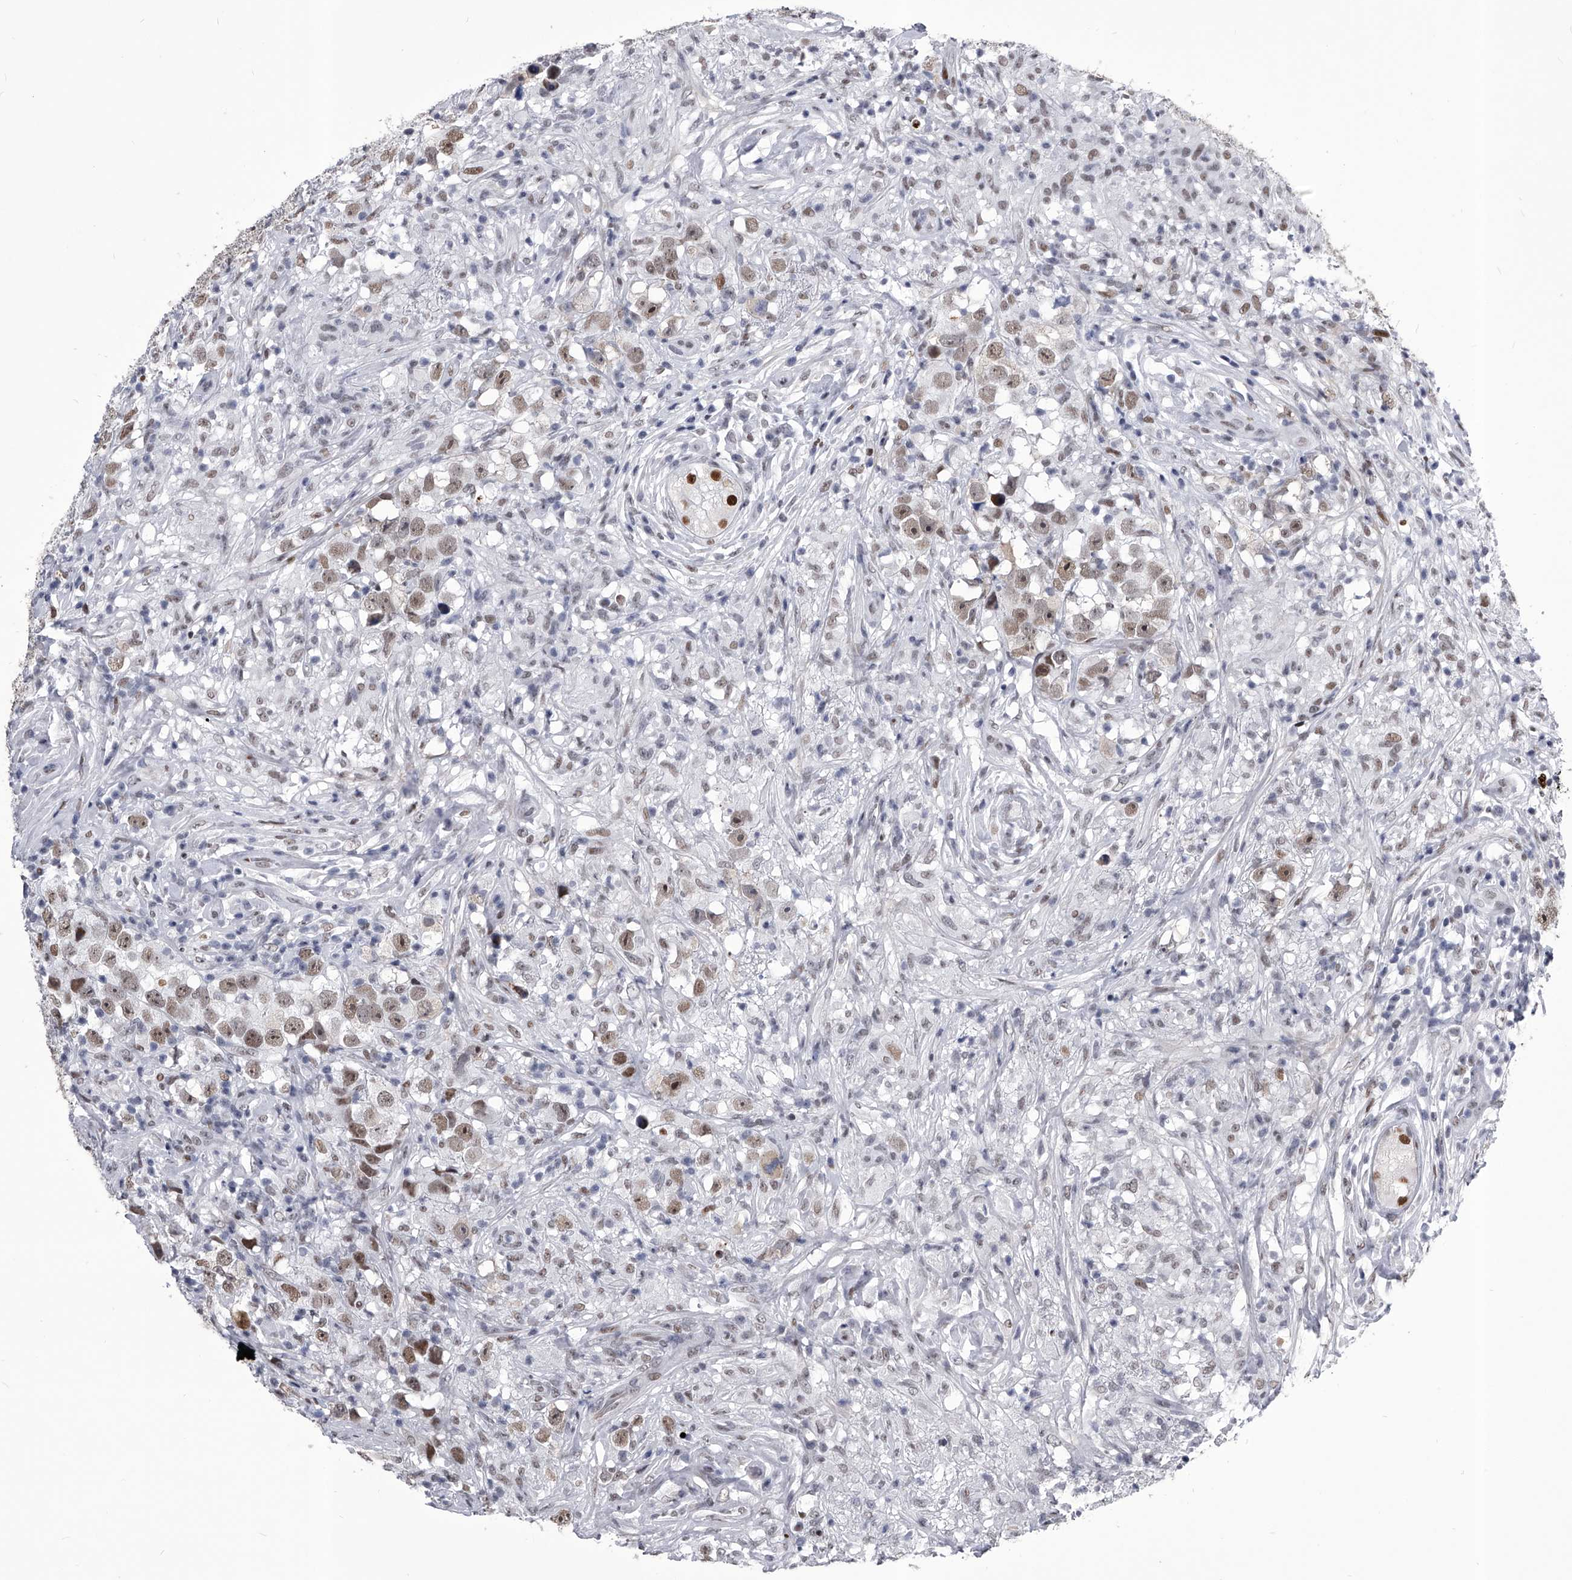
{"staining": {"intensity": "moderate", "quantity": ">75%", "location": "nuclear"}, "tissue": "testis cancer", "cell_type": "Tumor cells", "image_type": "cancer", "snomed": [{"axis": "morphology", "description": "Seminoma, NOS"}, {"axis": "topography", "description": "Testis"}], "caption": "Tumor cells display medium levels of moderate nuclear staining in about >75% of cells in human testis cancer (seminoma). (IHC, brightfield microscopy, high magnification).", "gene": "CMTR1", "patient": {"sex": "male", "age": 49}}